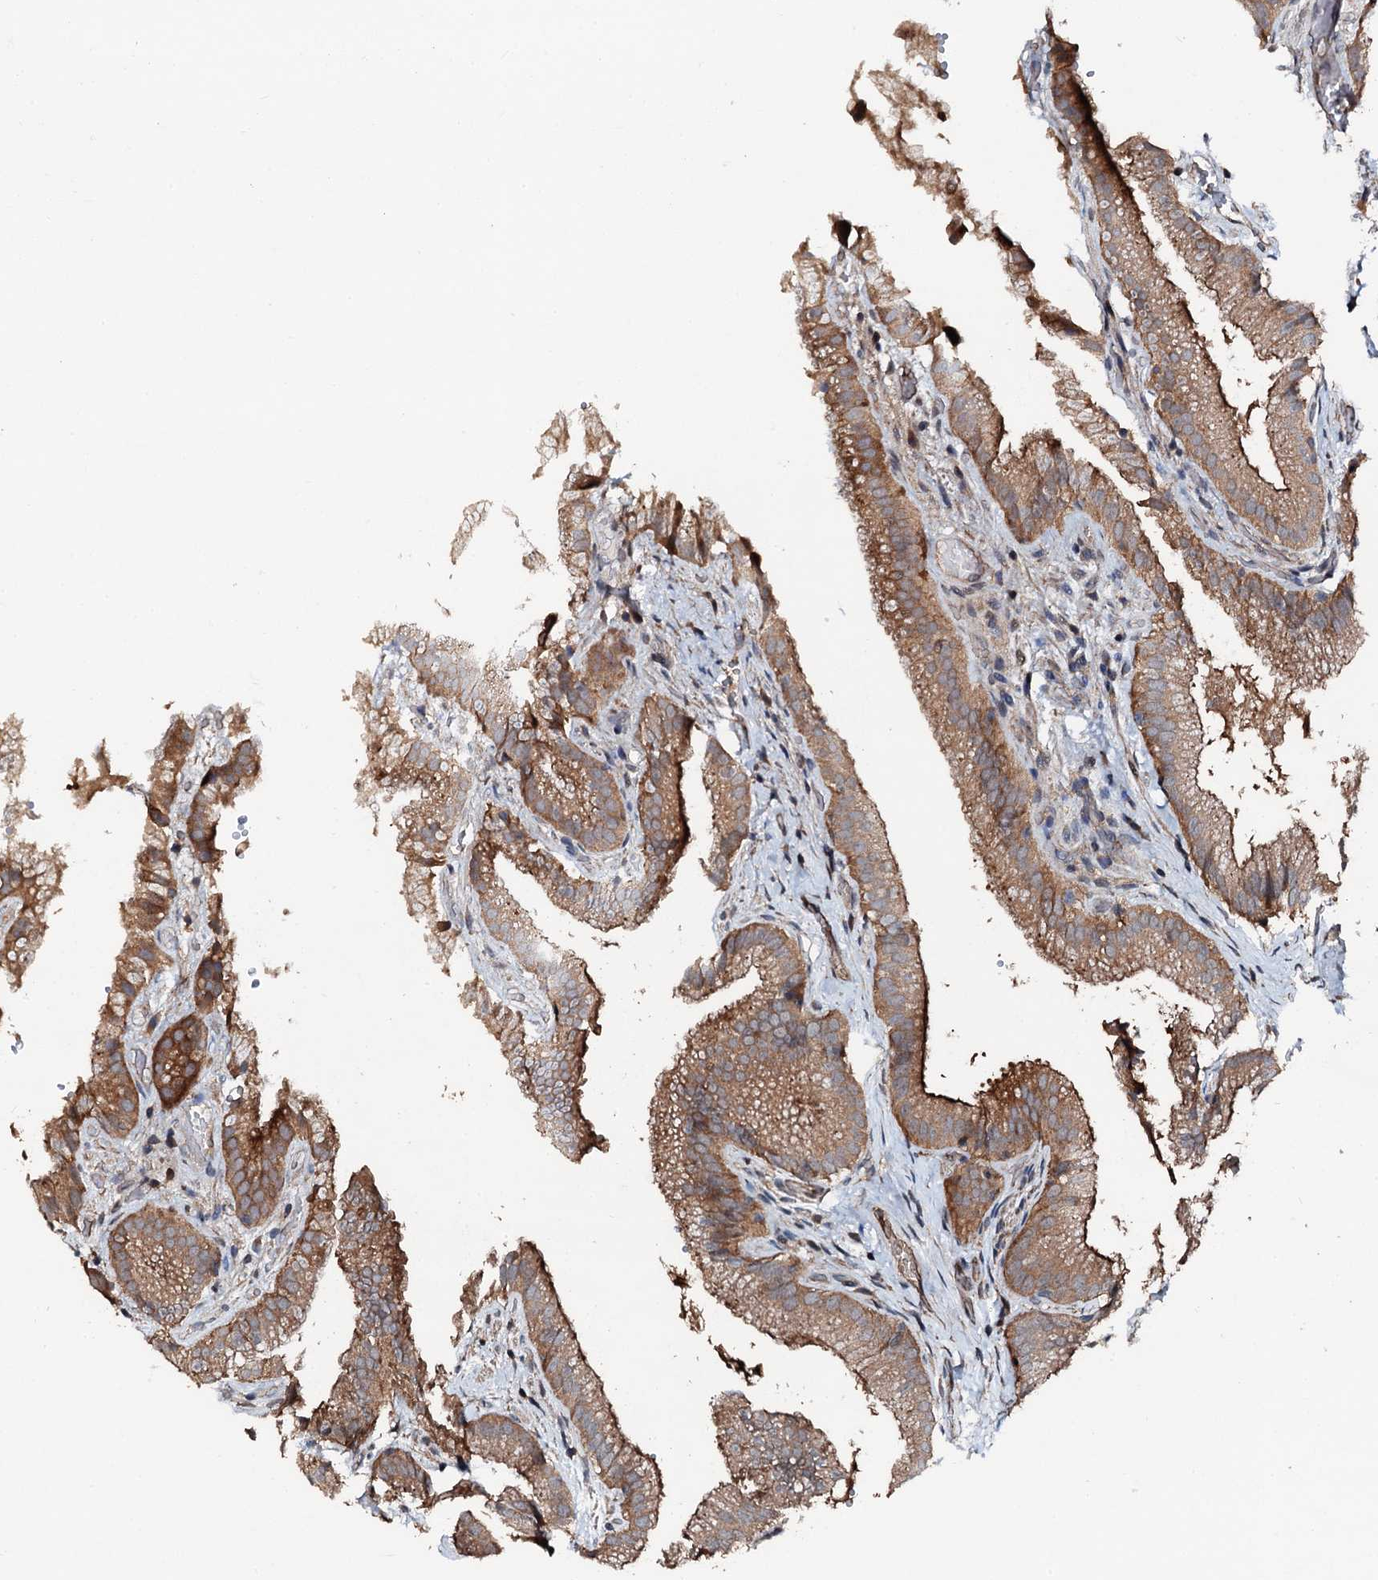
{"staining": {"intensity": "moderate", "quantity": ">75%", "location": "cytoplasmic/membranous"}, "tissue": "gallbladder", "cell_type": "Glandular cells", "image_type": "normal", "snomed": [{"axis": "morphology", "description": "Normal tissue, NOS"}, {"axis": "topography", "description": "Gallbladder"}], "caption": "IHC micrograph of unremarkable gallbladder stained for a protein (brown), which shows medium levels of moderate cytoplasmic/membranous expression in about >75% of glandular cells.", "gene": "FLYWCH1", "patient": {"sex": "female", "age": 30}}